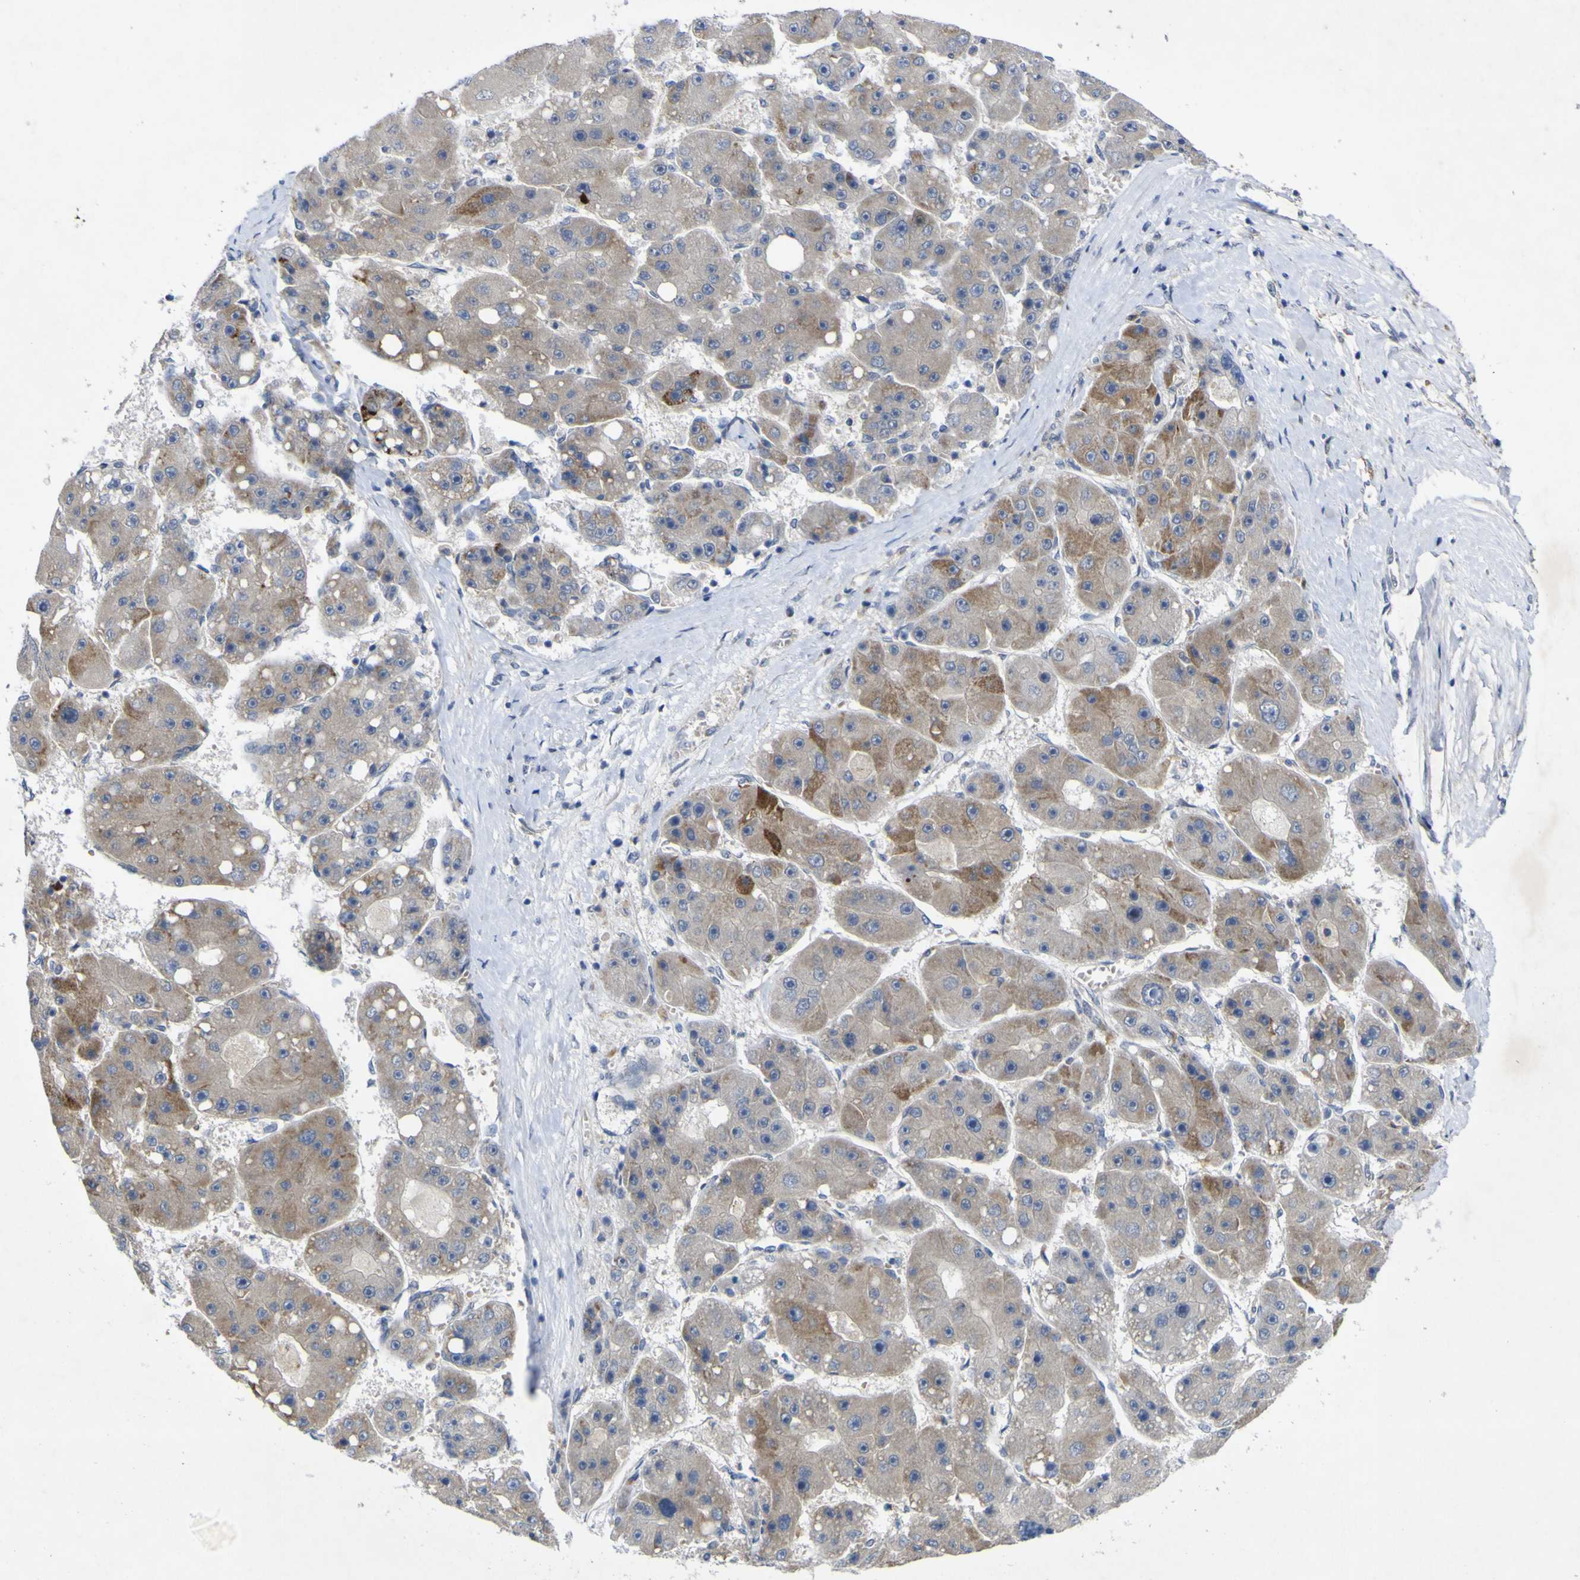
{"staining": {"intensity": "weak", "quantity": "<25%", "location": "cytoplasmic/membranous"}, "tissue": "liver cancer", "cell_type": "Tumor cells", "image_type": "cancer", "snomed": [{"axis": "morphology", "description": "Carcinoma, Hepatocellular, NOS"}, {"axis": "topography", "description": "Liver"}], "caption": "An image of liver cancer stained for a protein displays no brown staining in tumor cells.", "gene": "NAV1", "patient": {"sex": "female", "age": 61}}